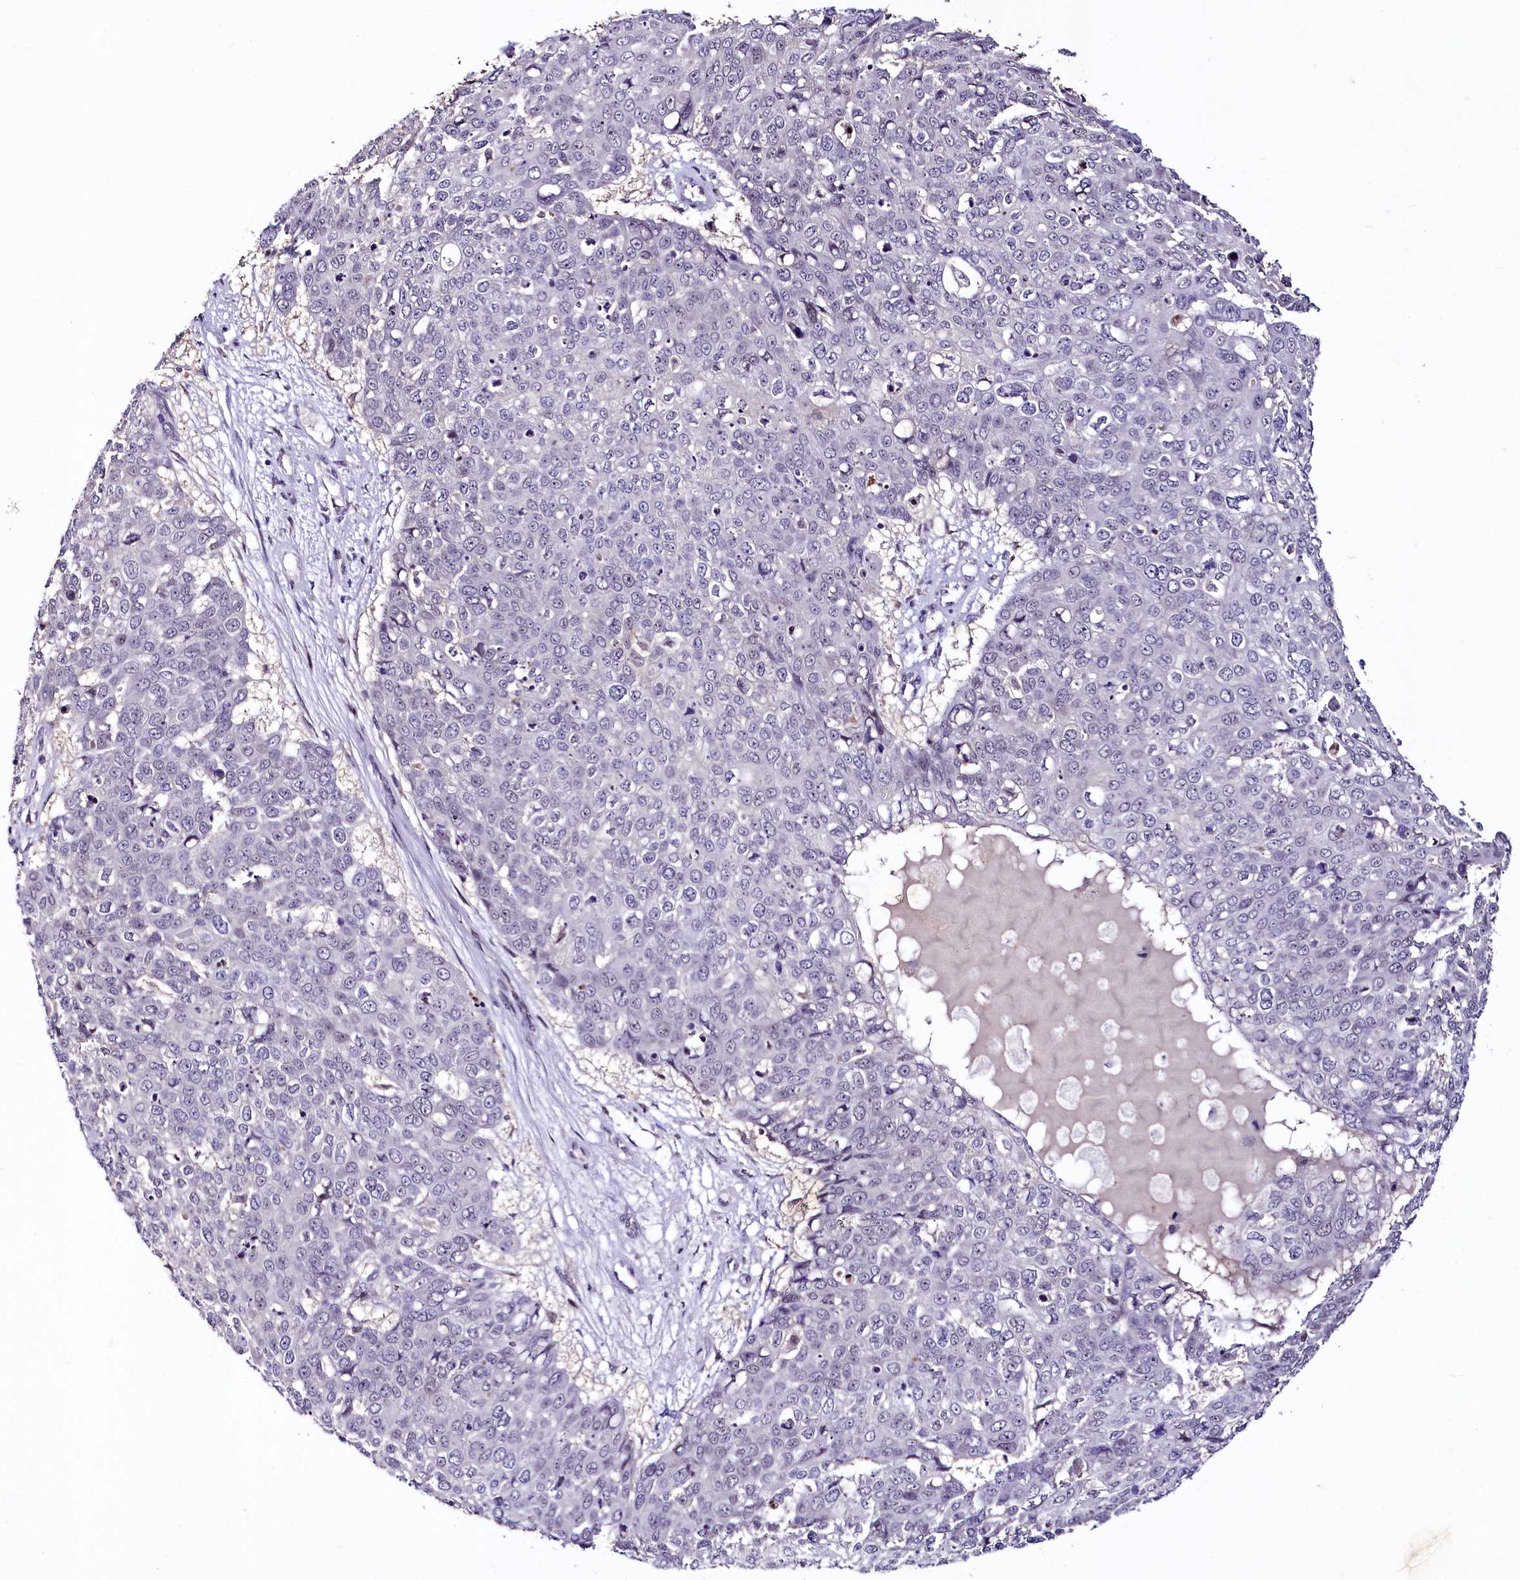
{"staining": {"intensity": "negative", "quantity": "none", "location": "none"}, "tissue": "skin cancer", "cell_type": "Tumor cells", "image_type": "cancer", "snomed": [{"axis": "morphology", "description": "Squamous cell carcinoma, NOS"}, {"axis": "topography", "description": "Skin"}], "caption": "Tumor cells show no significant protein staining in skin squamous cell carcinoma.", "gene": "LEUTX", "patient": {"sex": "male", "age": 71}}